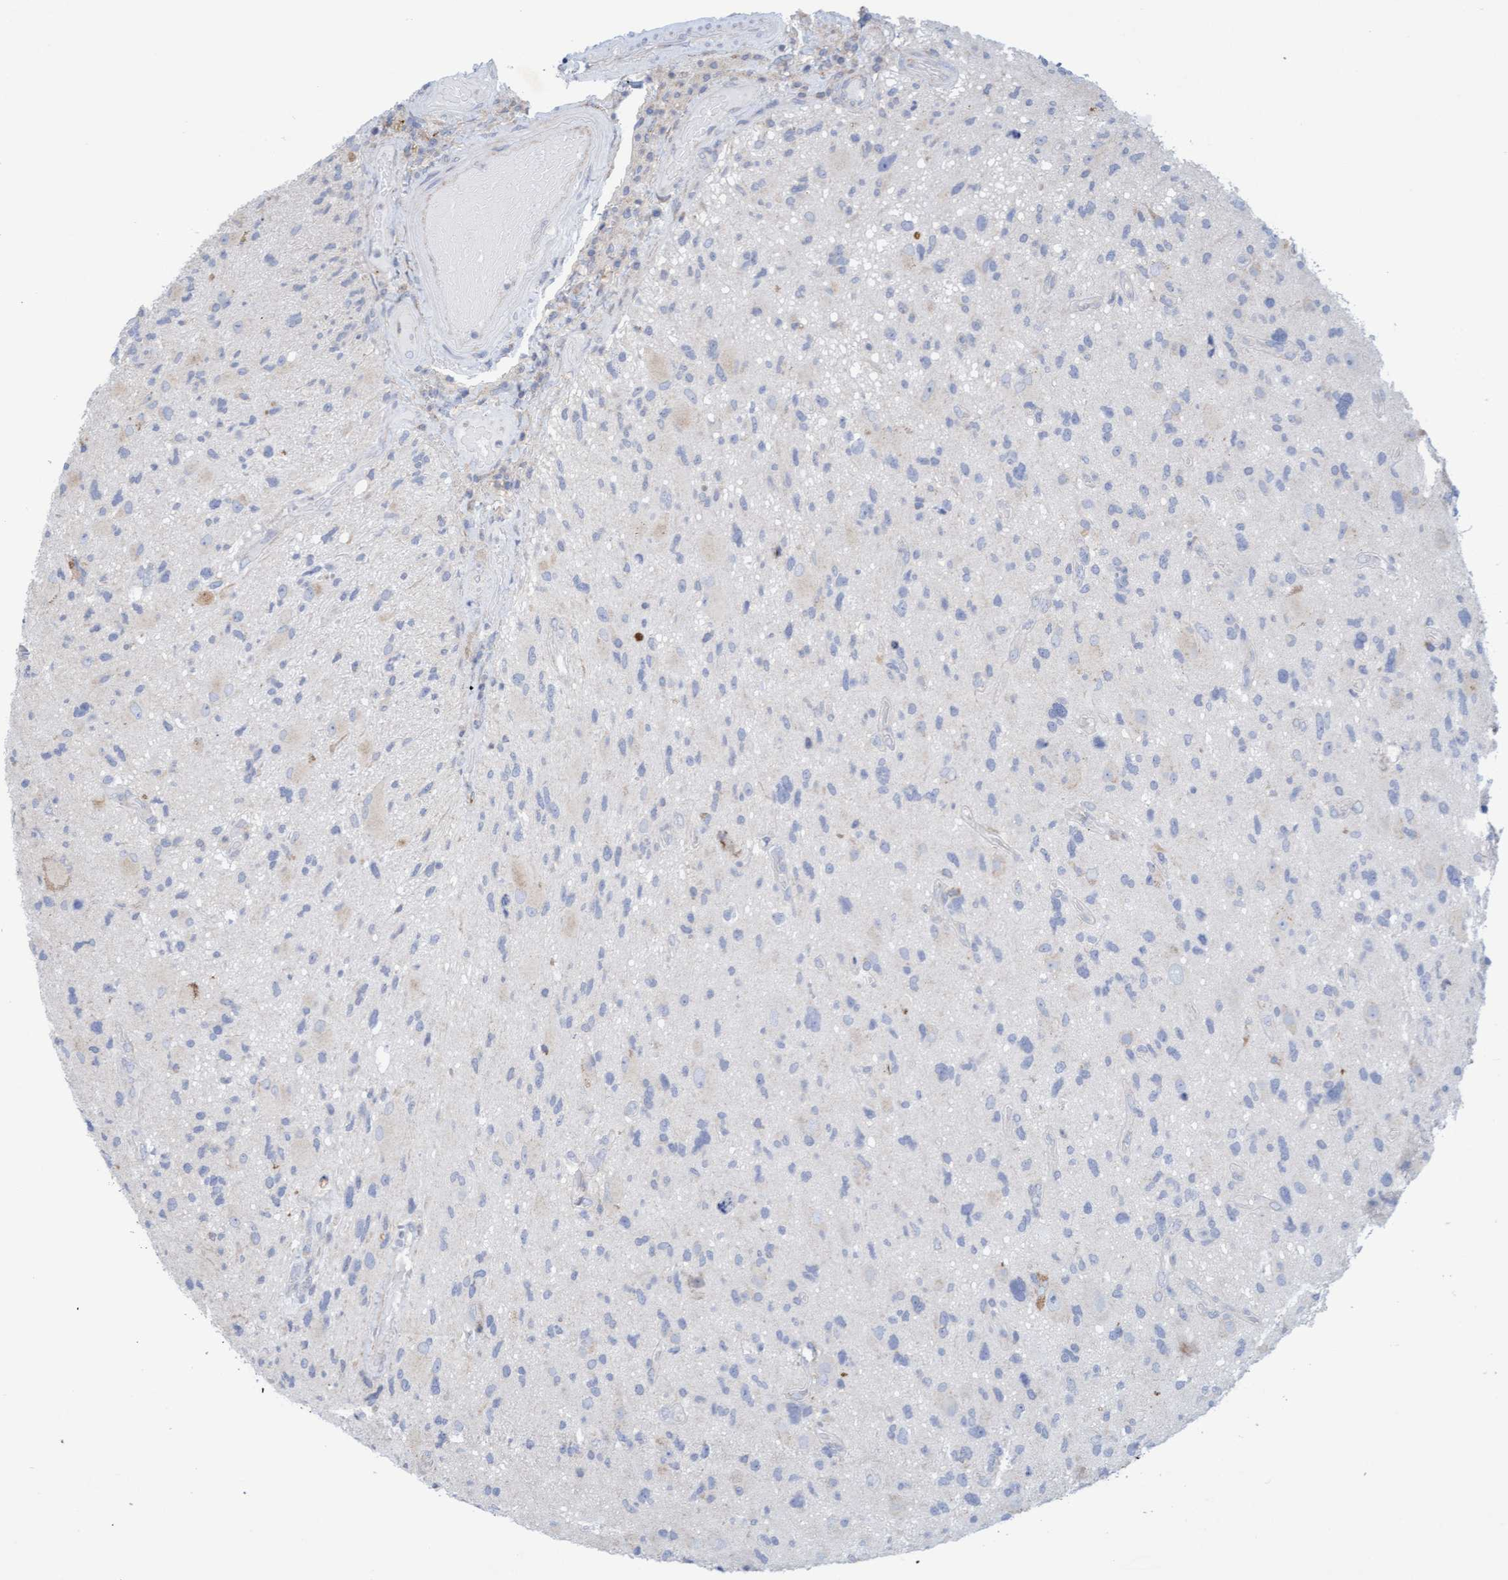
{"staining": {"intensity": "negative", "quantity": "none", "location": "none"}, "tissue": "glioma", "cell_type": "Tumor cells", "image_type": "cancer", "snomed": [{"axis": "morphology", "description": "Glioma, malignant, High grade"}, {"axis": "topography", "description": "Brain"}], "caption": "The photomicrograph demonstrates no significant staining in tumor cells of glioma. (Brightfield microscopy of DAB immunohistochemistry (IHC) at high magnification).", "gene": "SLC28A3", "patient": {"sex": "male", "age": 33}}